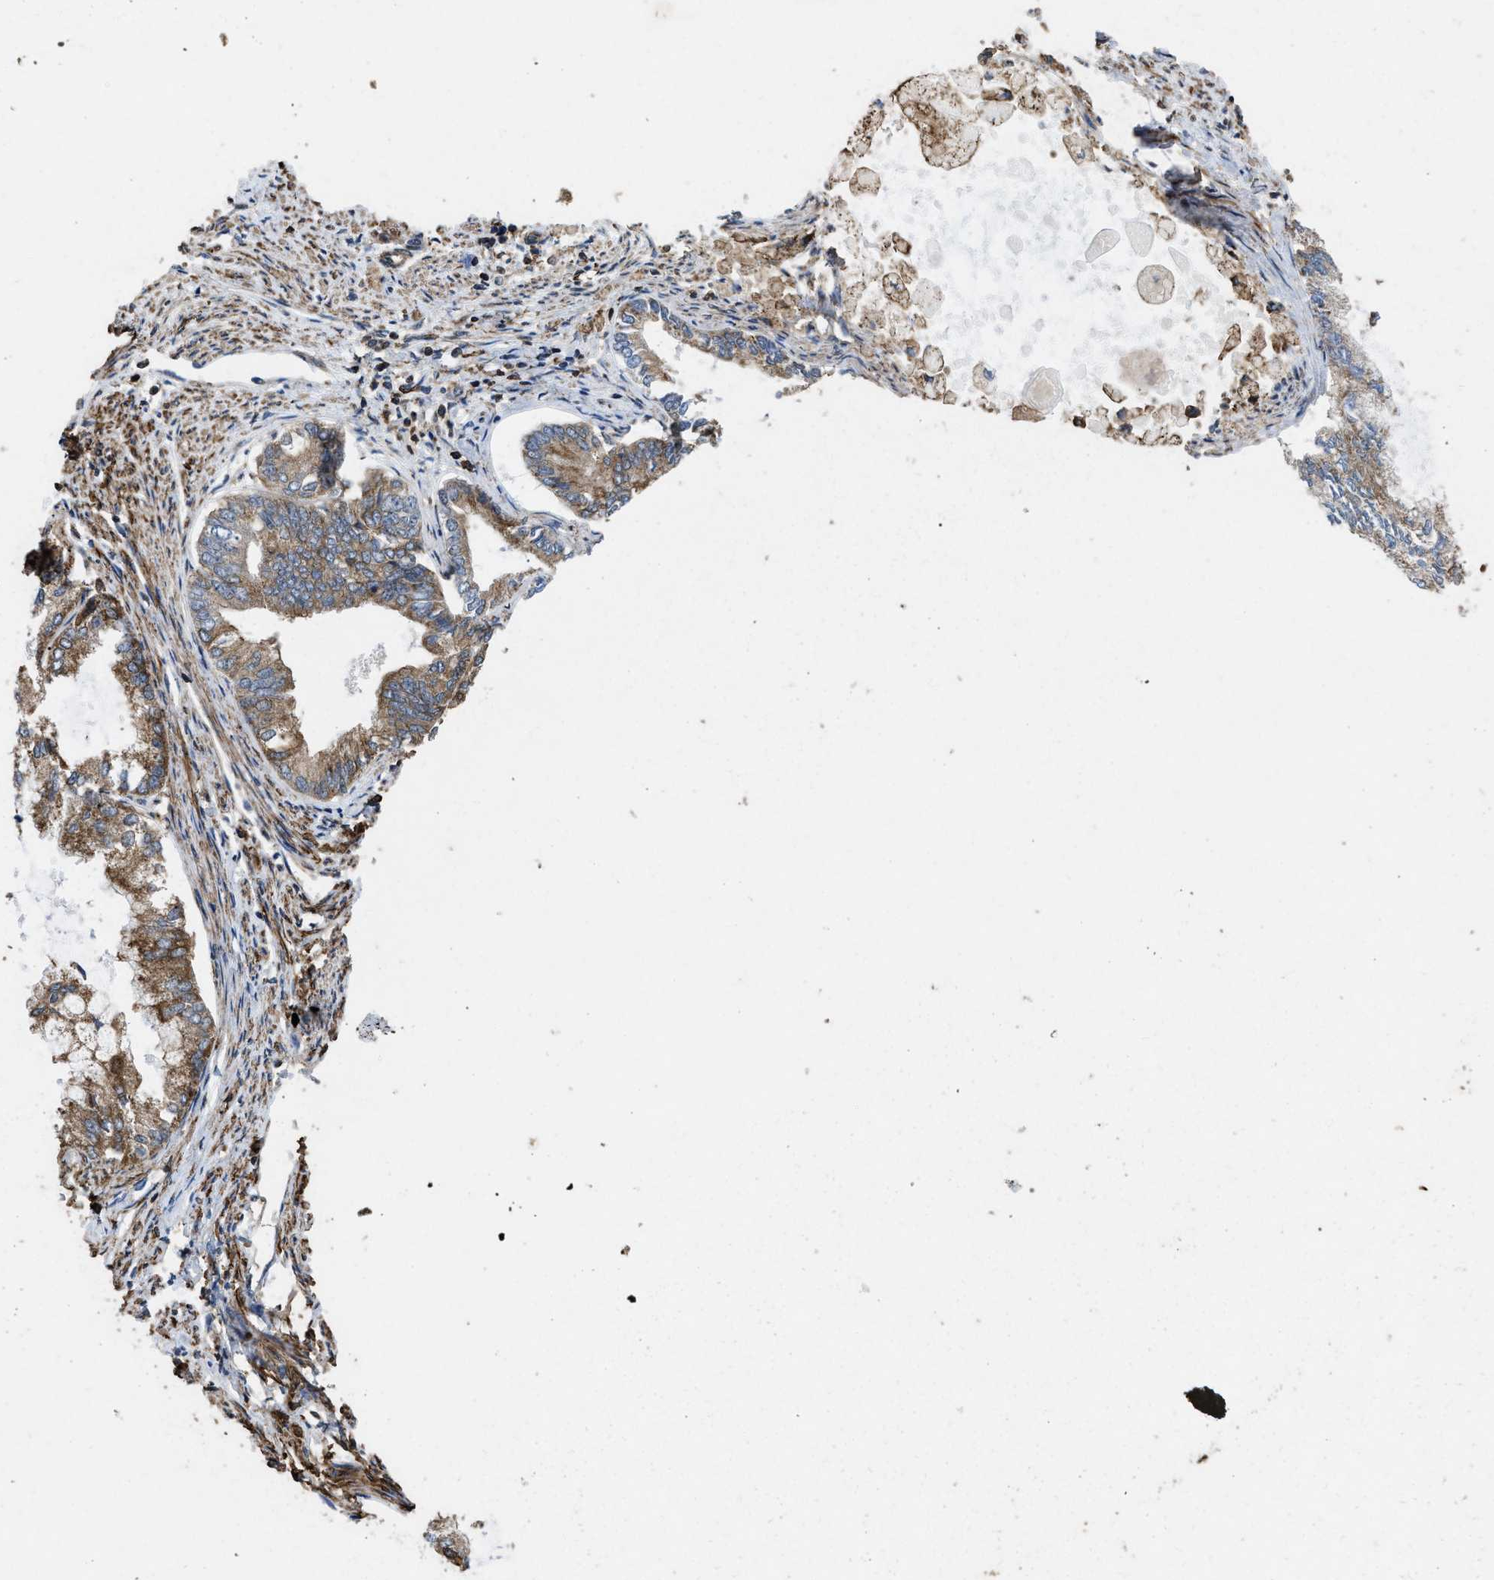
{"staining": {"intensity": "weak", "quantity": ">75%", "location": "cytoplasmic/membranous"}, "tissue": "endometrial cancer", "cell_type": "Tumor cells", "image_type": "cancer", "snomed": [{"axis": "morphology", "description": "Adenocarcinoma, NOS"}, {"axis": "topography", "description": "Endometrium"}], "caption": "There is low levels of weak cytoplasmic/membranous expression in tumor cells of adenocarcinoma (endometrial), as demonstrated by immunohistochemical staining (brown color).", "gene": "LINGO2", "patient": {"sex": "female", "age": 86}}